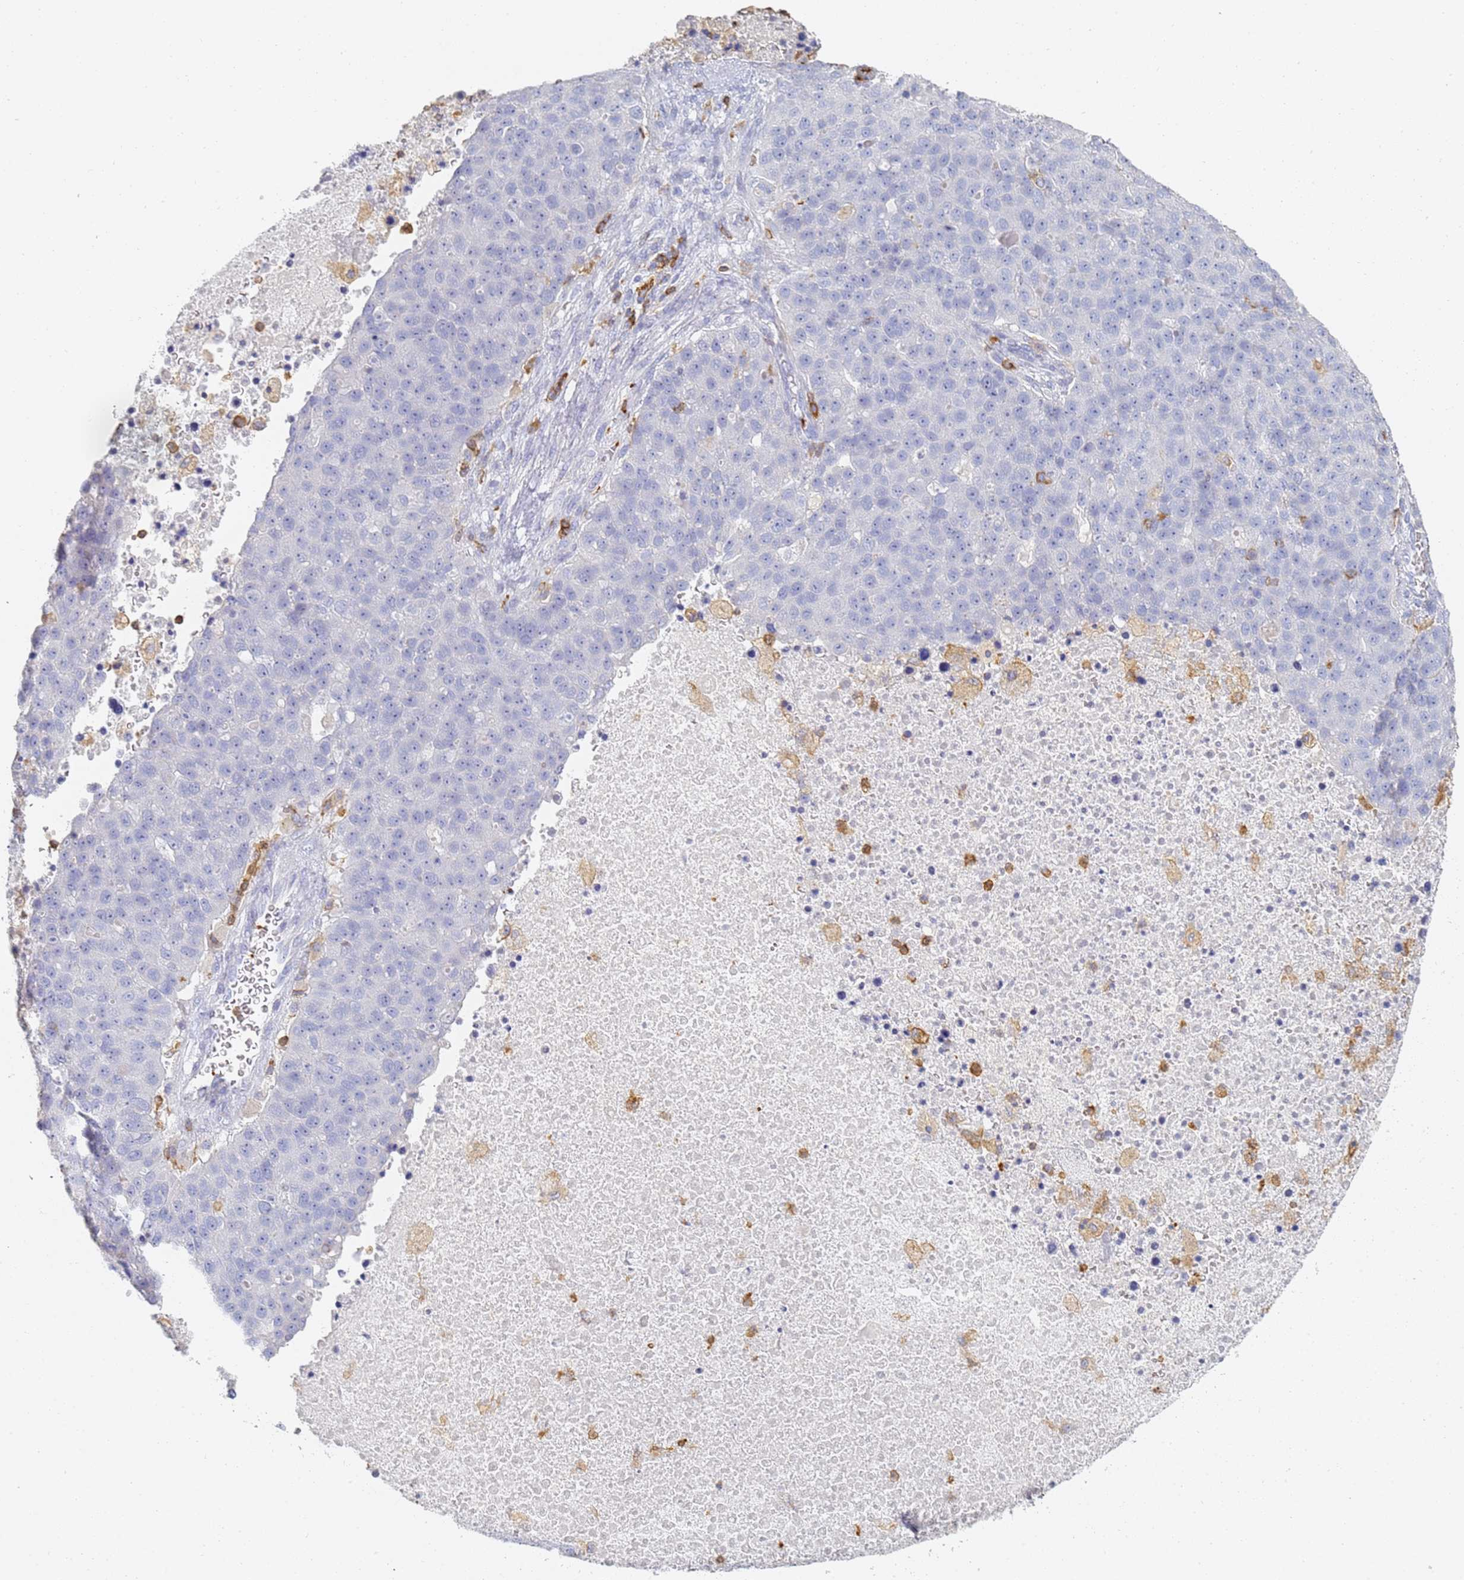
{"staining": {"intensity": "negative", "quantity": "none", "location": "none"}, "tissue": "pancreatic cancer", "cell_type": "Tumor cells", "image_type": "cancer", "snomed": [{"axis": "morphology", "description": "Adenocarcinoma, NOS"}, {"axis": "topography", "description": "Pancreas"}], "caption": "DAB immunohistochemical staining of pancreatic adenocarcinoma demonstrates no significant positivity in tumor cells. (Immunohistochemistry, brightfield microscopy, high magnification).", "gene": "BIN2", "patient": {"sex": "female", "age": 61}}